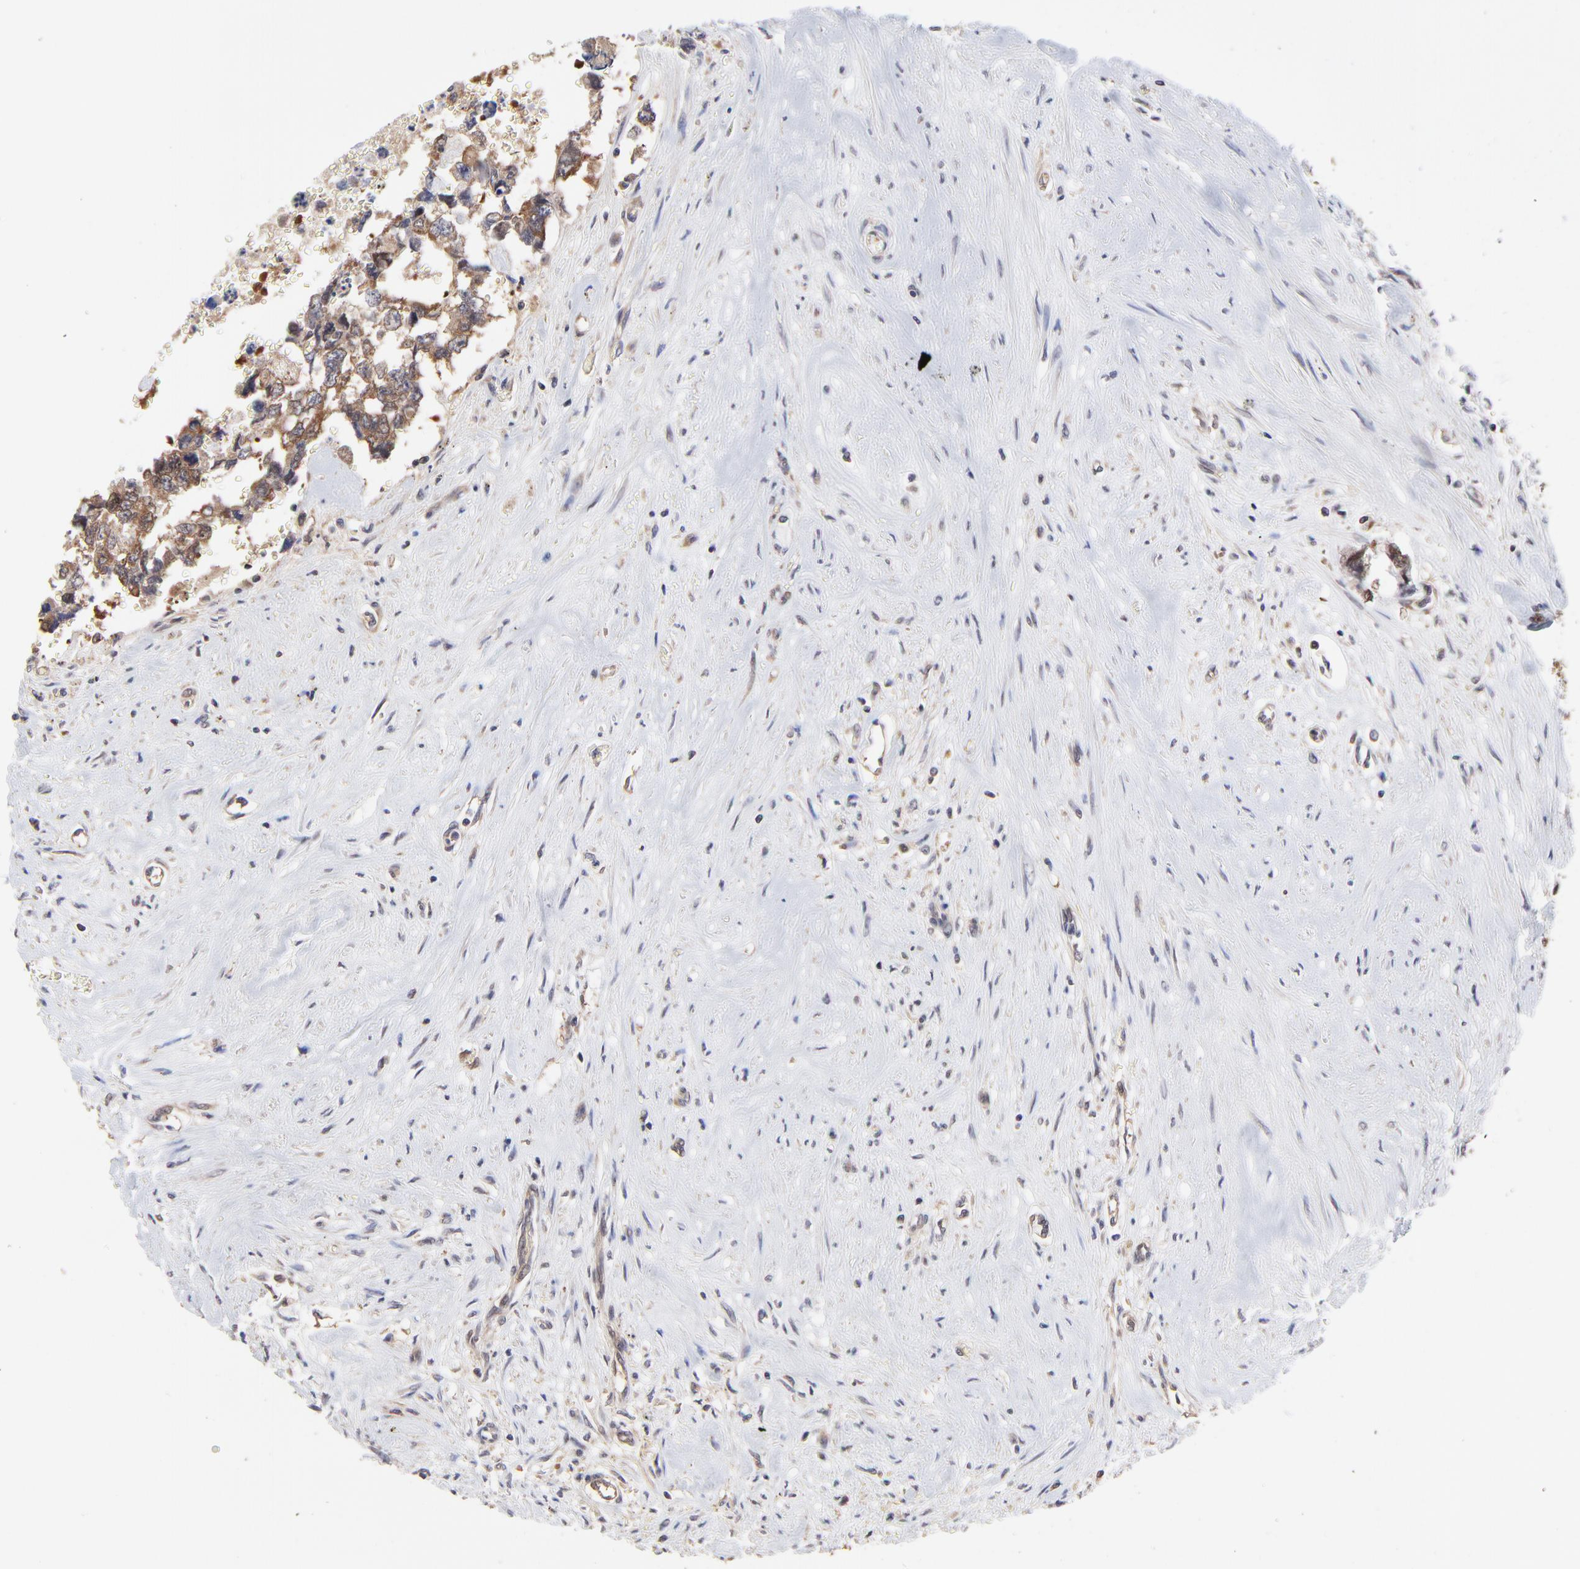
{"staining": {"intensity": "moderate", "quantity": ">75%", "location": "cytoplasmic/membranous"}, "tissue": "testis cancer", "cell_type": "Tumor cells", "image_type": "cancer", "snomed": [{"axis": "morphology", "description": "Carcinoma, Embryonal, NOS"}, {"axis": "topography", "description": "Testis"}], "caption": "Immunohistochemical staining of human testis embryonal carcinoma displays medium levels of moderate cytoplasmic/membranous positivity in about >75% of tumor cells.", "gene": "GART", "patient": {"sex": "male", "age": 31}}